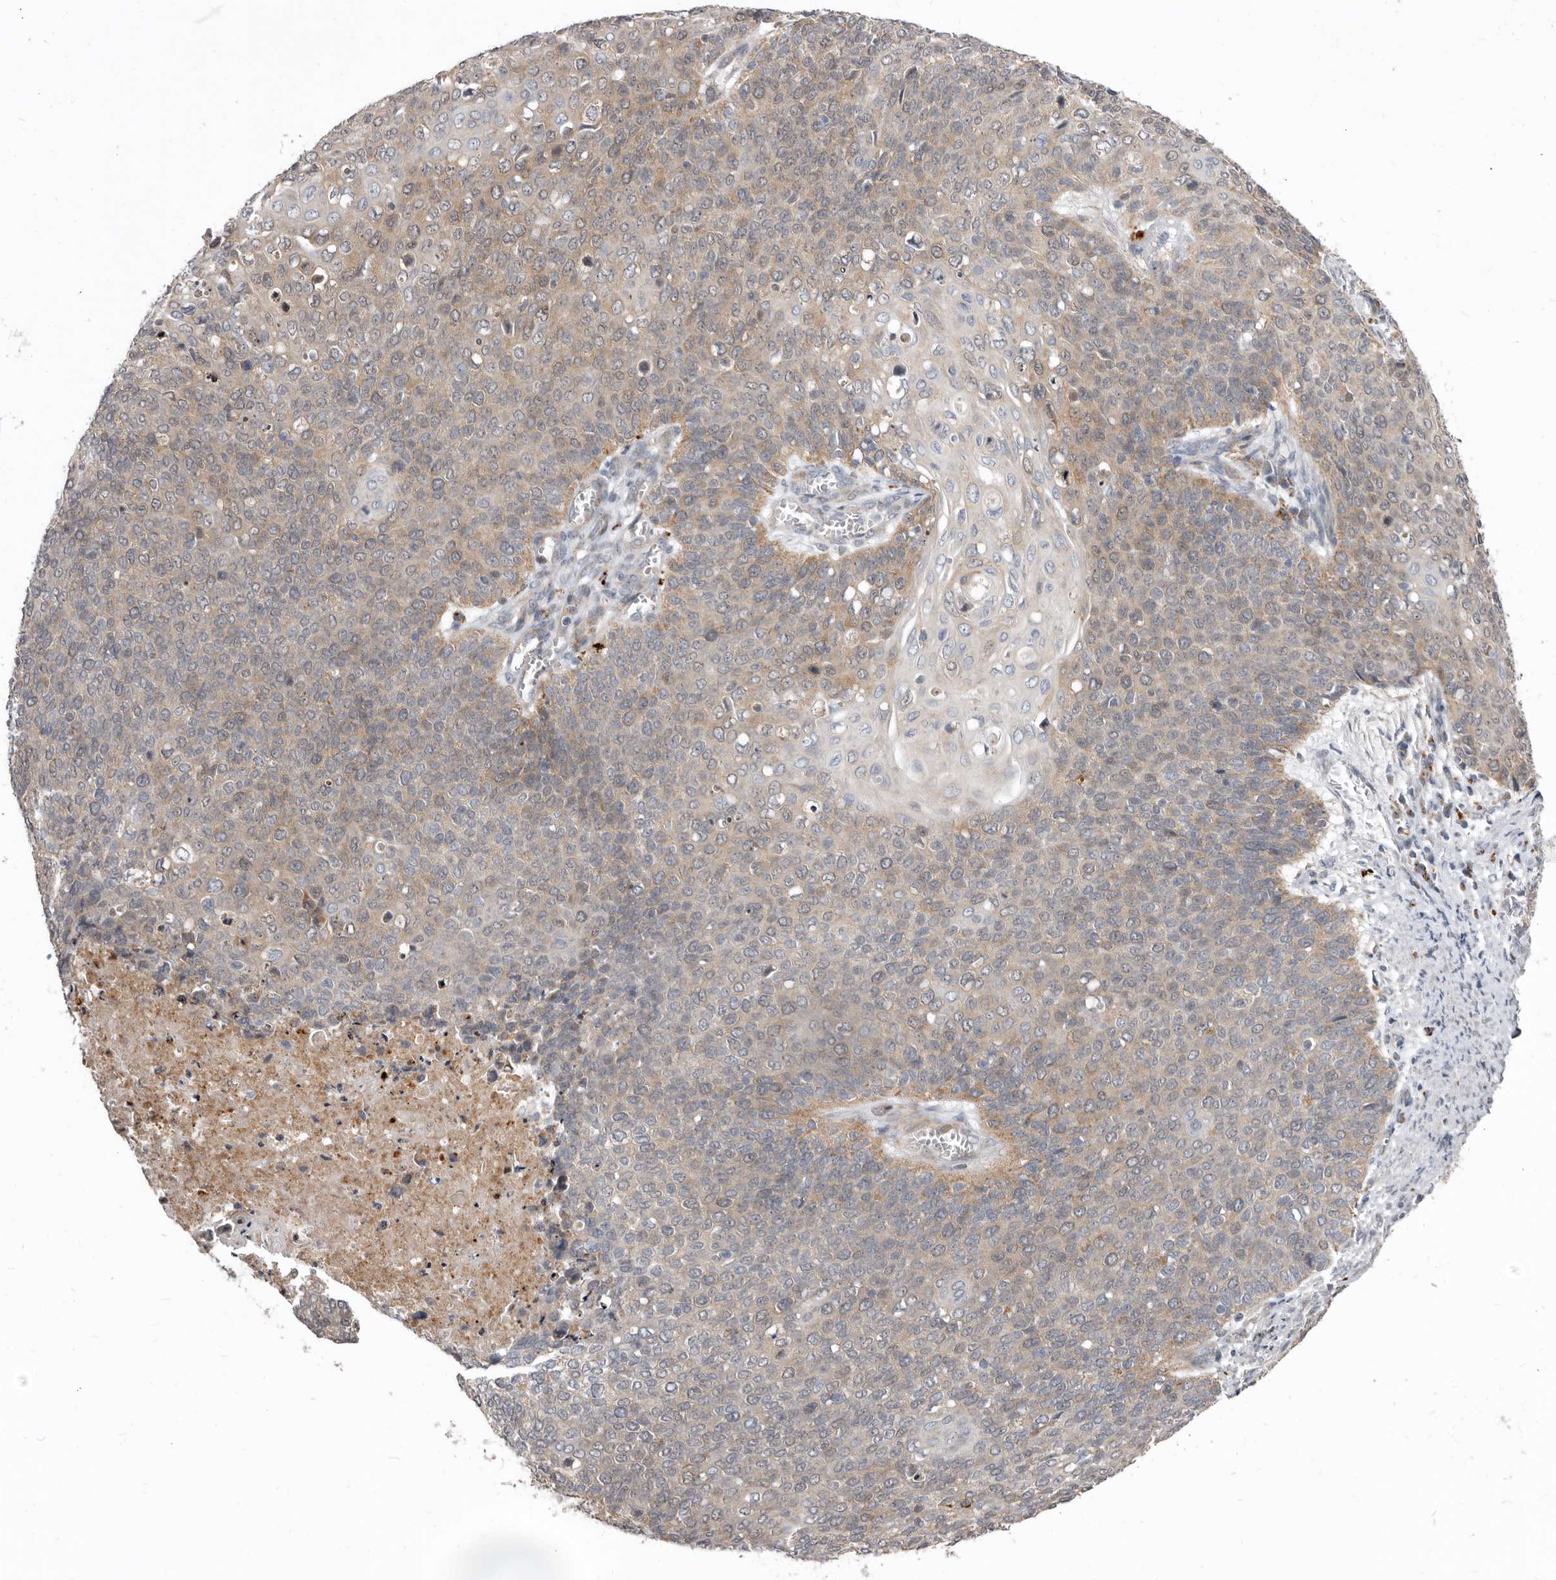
{"staining": {"intensity": "weak", "quantity": "25%-75%", "location": "cytoplasmic/membranous"}, "tissue": "cervical cancer", "cell_type": "Tumor cells", "image_type": "cancer", "snomed": [{"axis": "morphology", "description": "Squamous cell carcinoma, NOS"}, {"axis": "topography", "description": "Cervix"}], "caption": "Human cervical cancer (squamous cell carcinoma) stained with a brown dye reveals weak cytoplasmic/membranous positive expression in approximately 25%-75% of tumor cells.", "gene": "SMC4", "patient": {"sex": "female", "age": 39}}